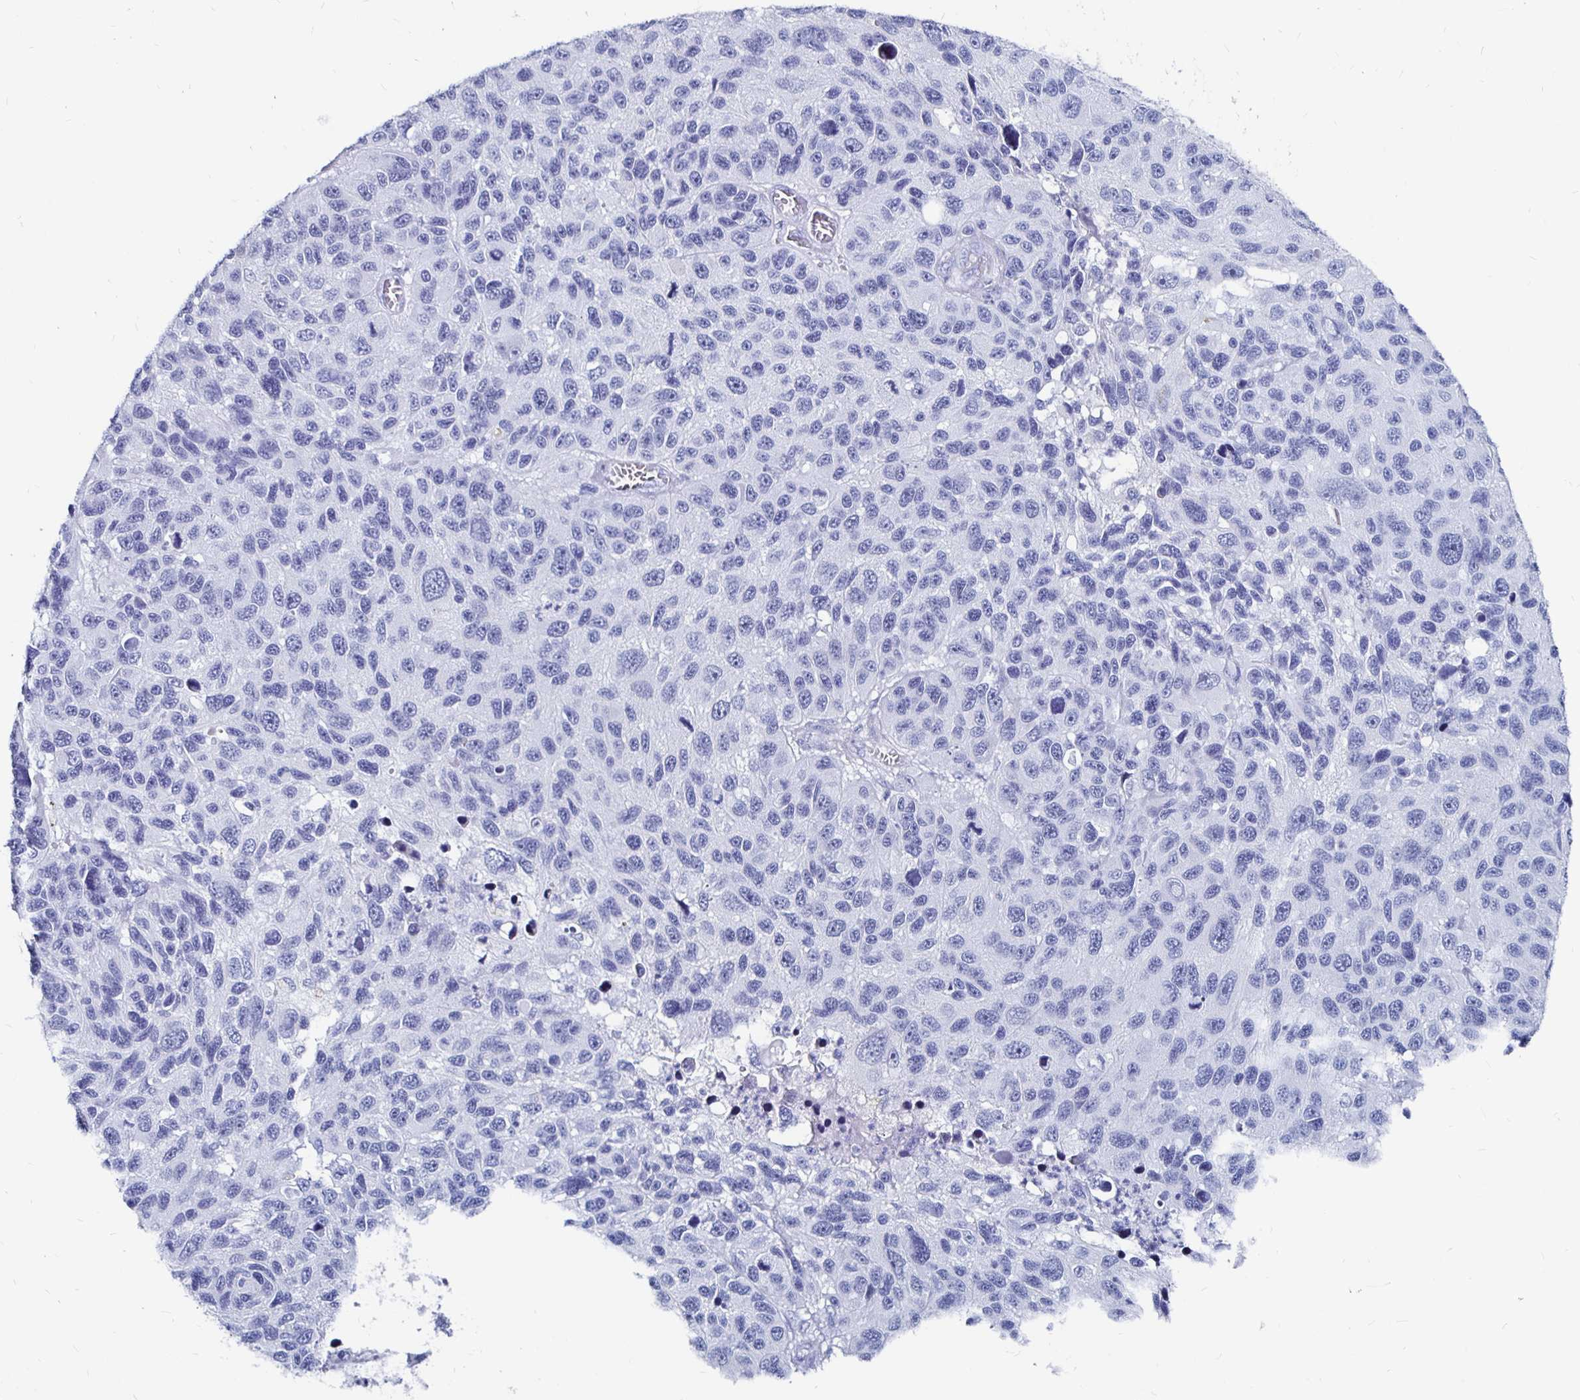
{"staining": {"intensity": "negative", "quantity": "none", "location": "none"}, "tissue": "melanoma", "cell_type": "Tumor cells", "image_type": "cancer", "snomed": [{"axis": "morphology", "description": "Malignant melanoma, NOS"}, {"axis": "topography", "description": "Skin"}], "caption": "Tumor cells are negative for brown protein staining in melanoma.", "gene": "LUZP4", "patient": {"sex": "male", "age": 53}}